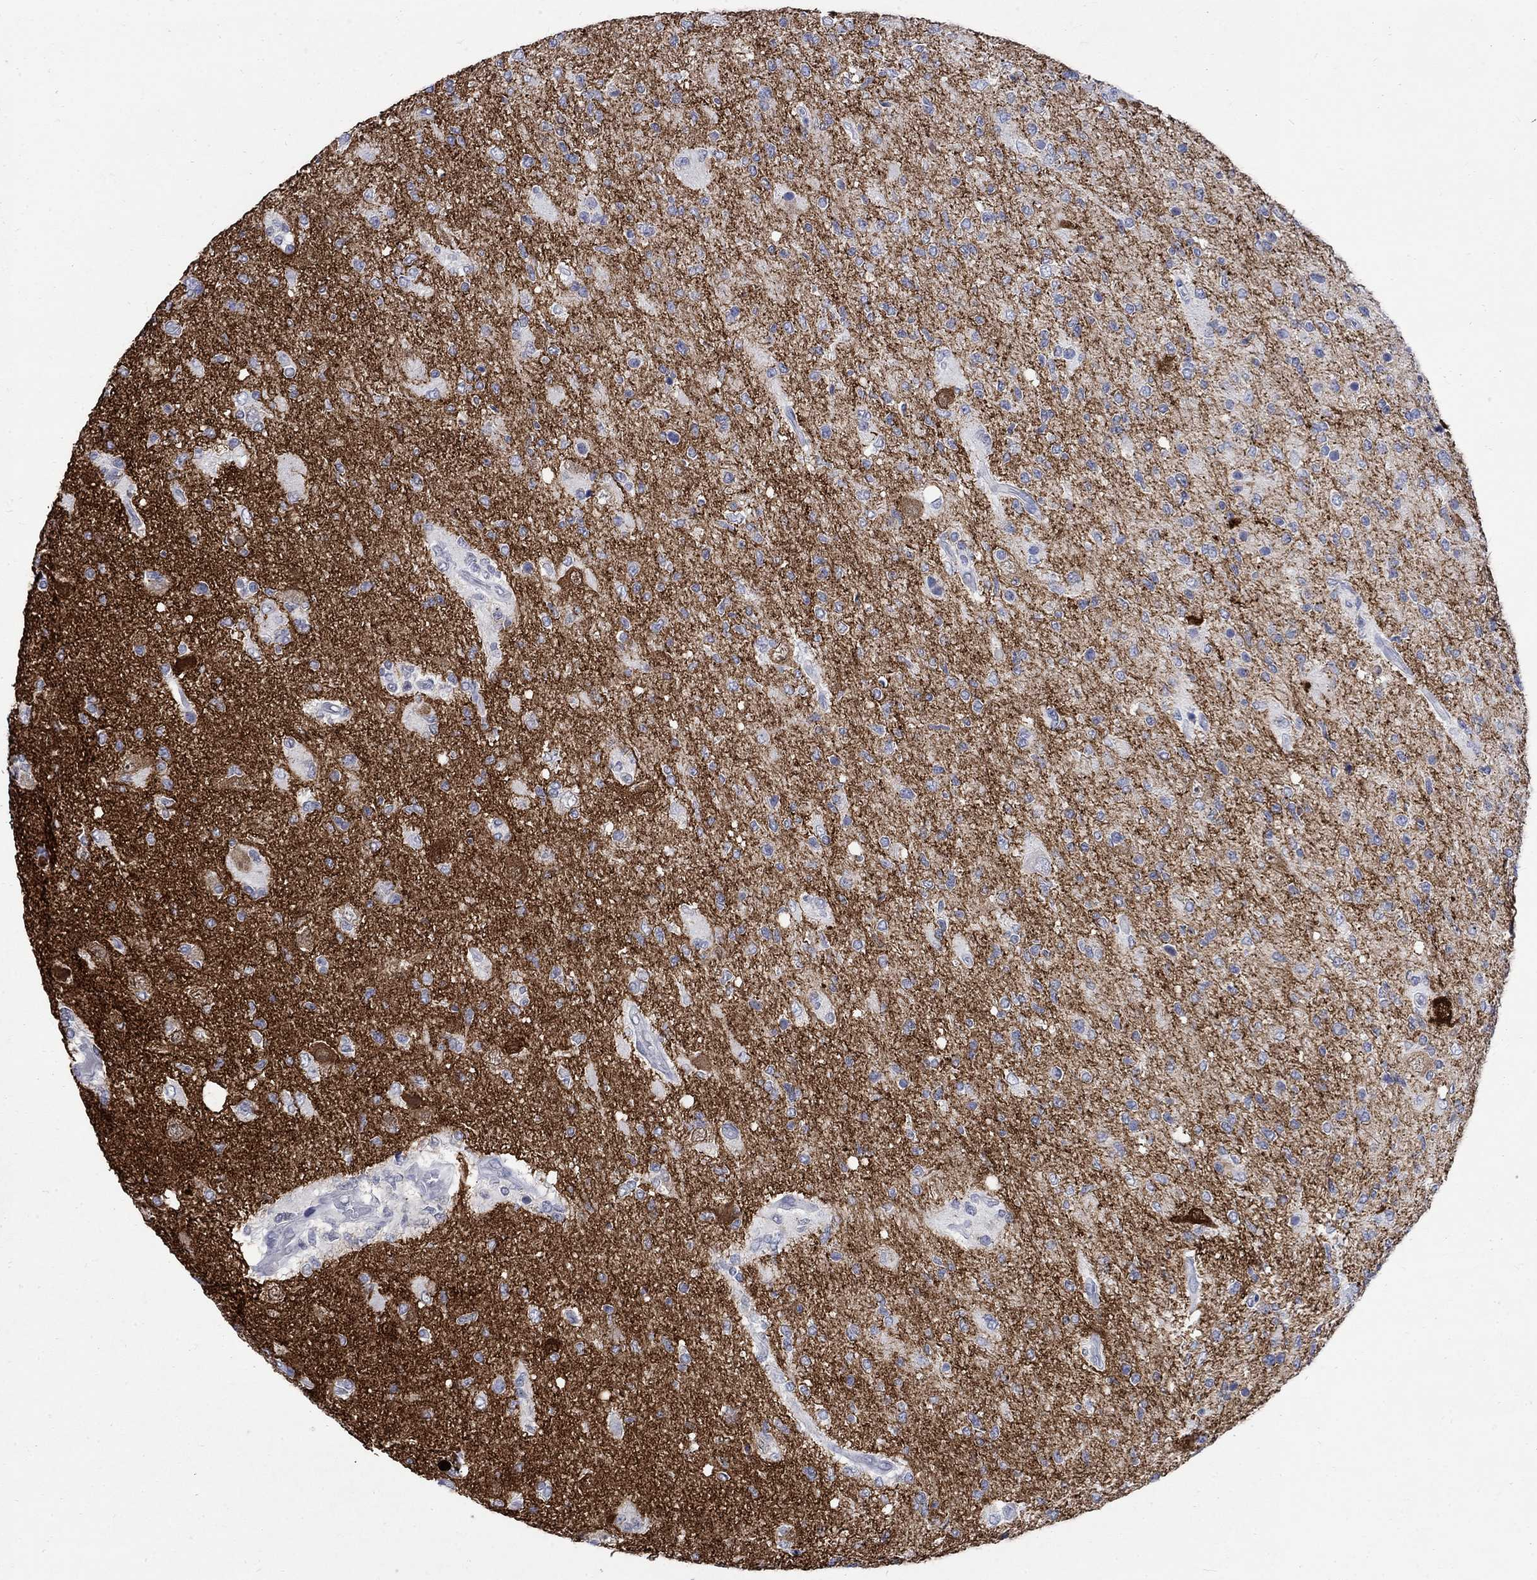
{"staining": {"intensity": "negative", "quantity": "none", "location": "none"}, "tissue": "glioma", "cell_type": "Tumor cells", "image_type": "cancer", "snomed": [{"axis": "morphology", "description": "Glioma, malignant, High grade"}, {"axis": "topography", "description": "Cerebral cortex"}], "caption": "DAB immunohistochemical staining of human glioma exhibits no significant positivity in tumor cells. Brightfield microscopy of immunohistochemistry stained with DAB (brown) and hematoxylin (blue), captured at high magnification.", "gene": "CPLX2", "patient": {"sex": "male", "age": 70}}